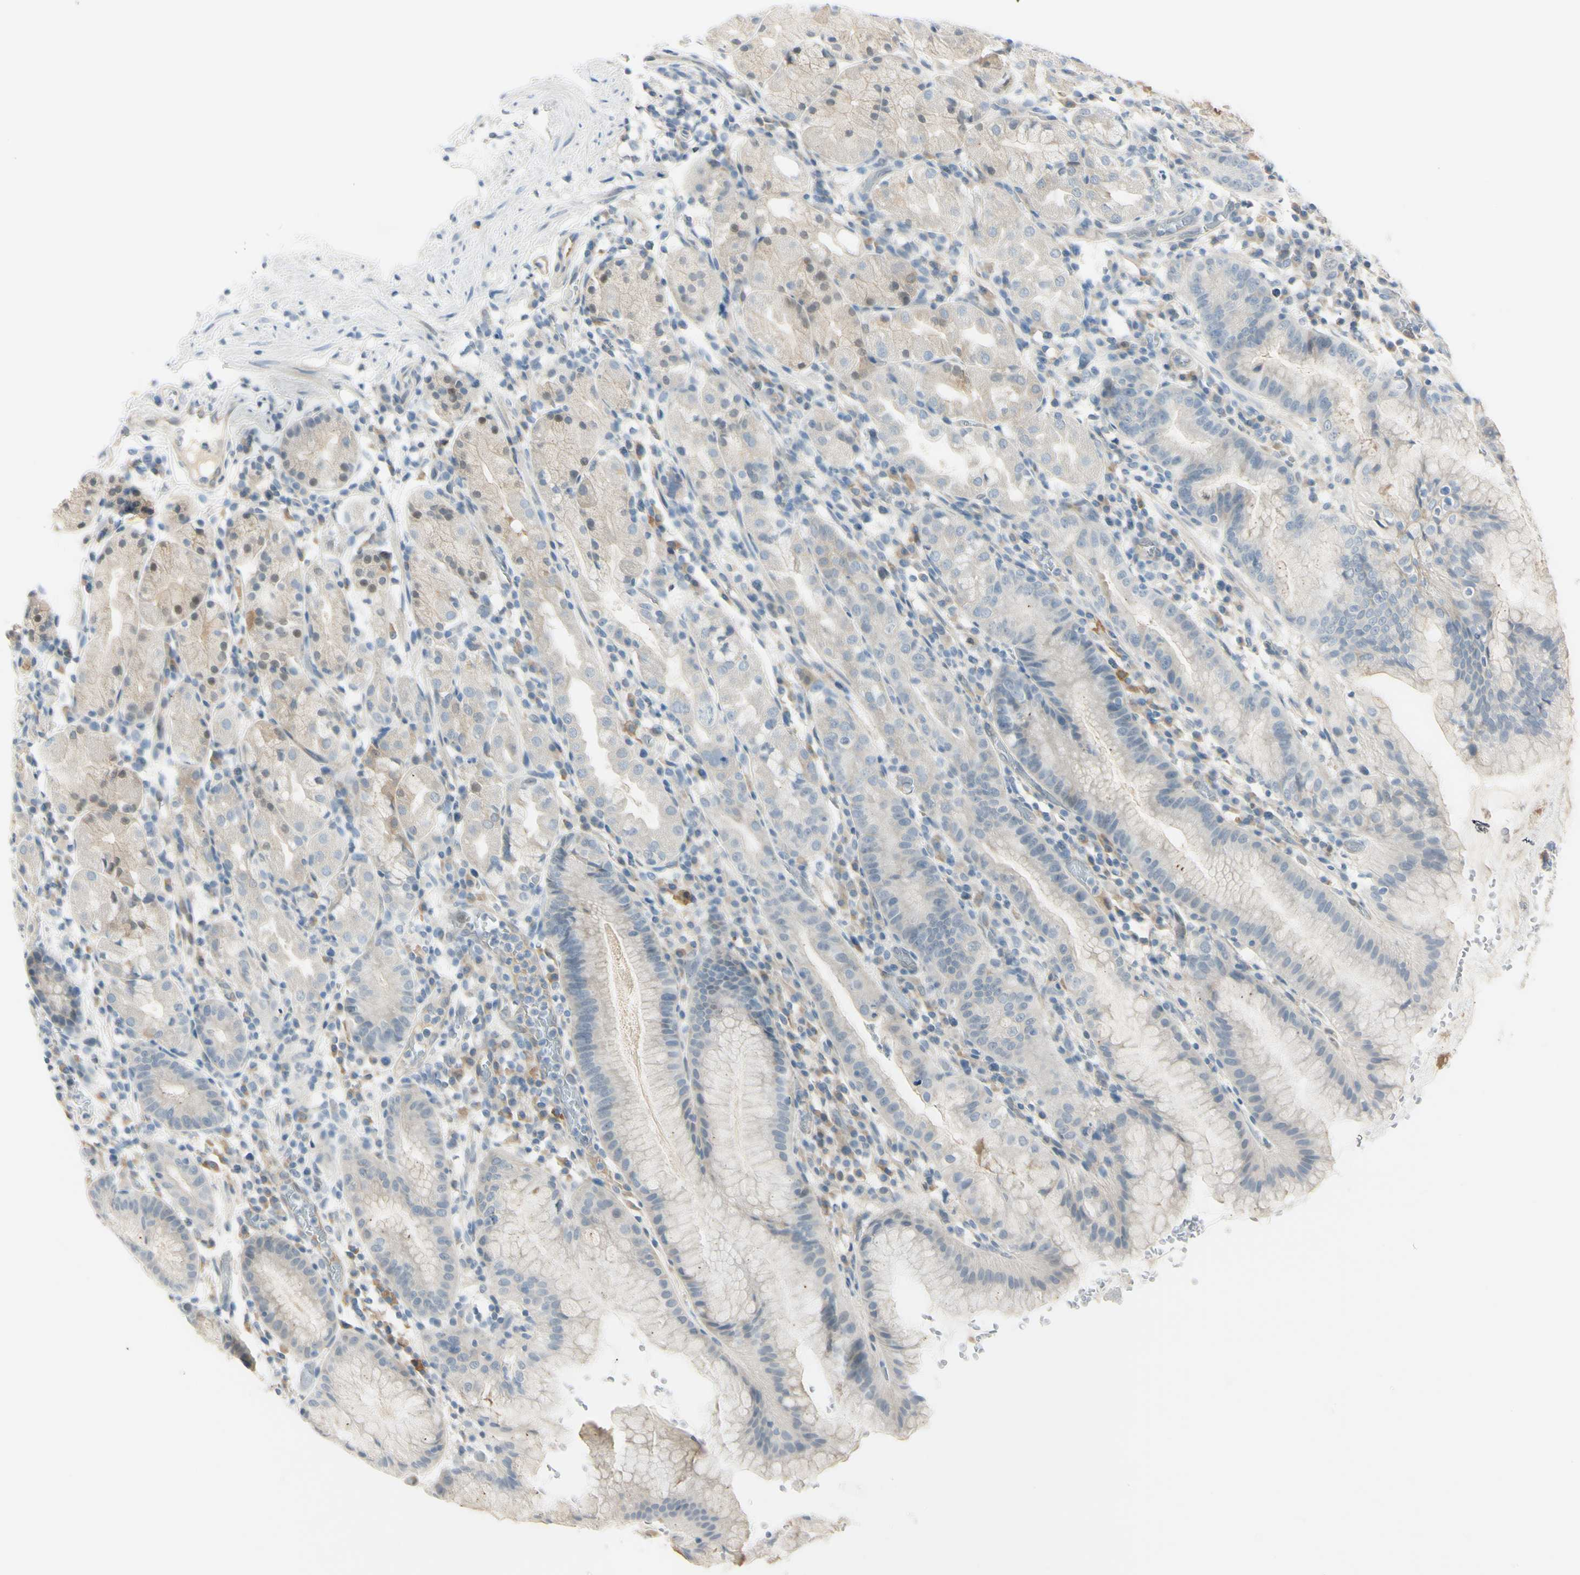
{"staining": {"intensity": "weak", "quantity": "<25%", "location": "cytoplasmic/membranous,nuclear"}, "tissue": "stomach", "cell_type": "Glandular cells", "image_type": "normal", "snomed": [{"axis": "morphology", "description": "Normal tissue, NOS"}, {"axis": "topography", "description": "Stomach"}, {"axis": "topography", "description": "Stomach, lower"}], "caption": "Histopathology image shows no significant protein staining in glandular cells of normal stomach.", "gene": "ASB9", "patient": {"sex": "female", "age": 75}}